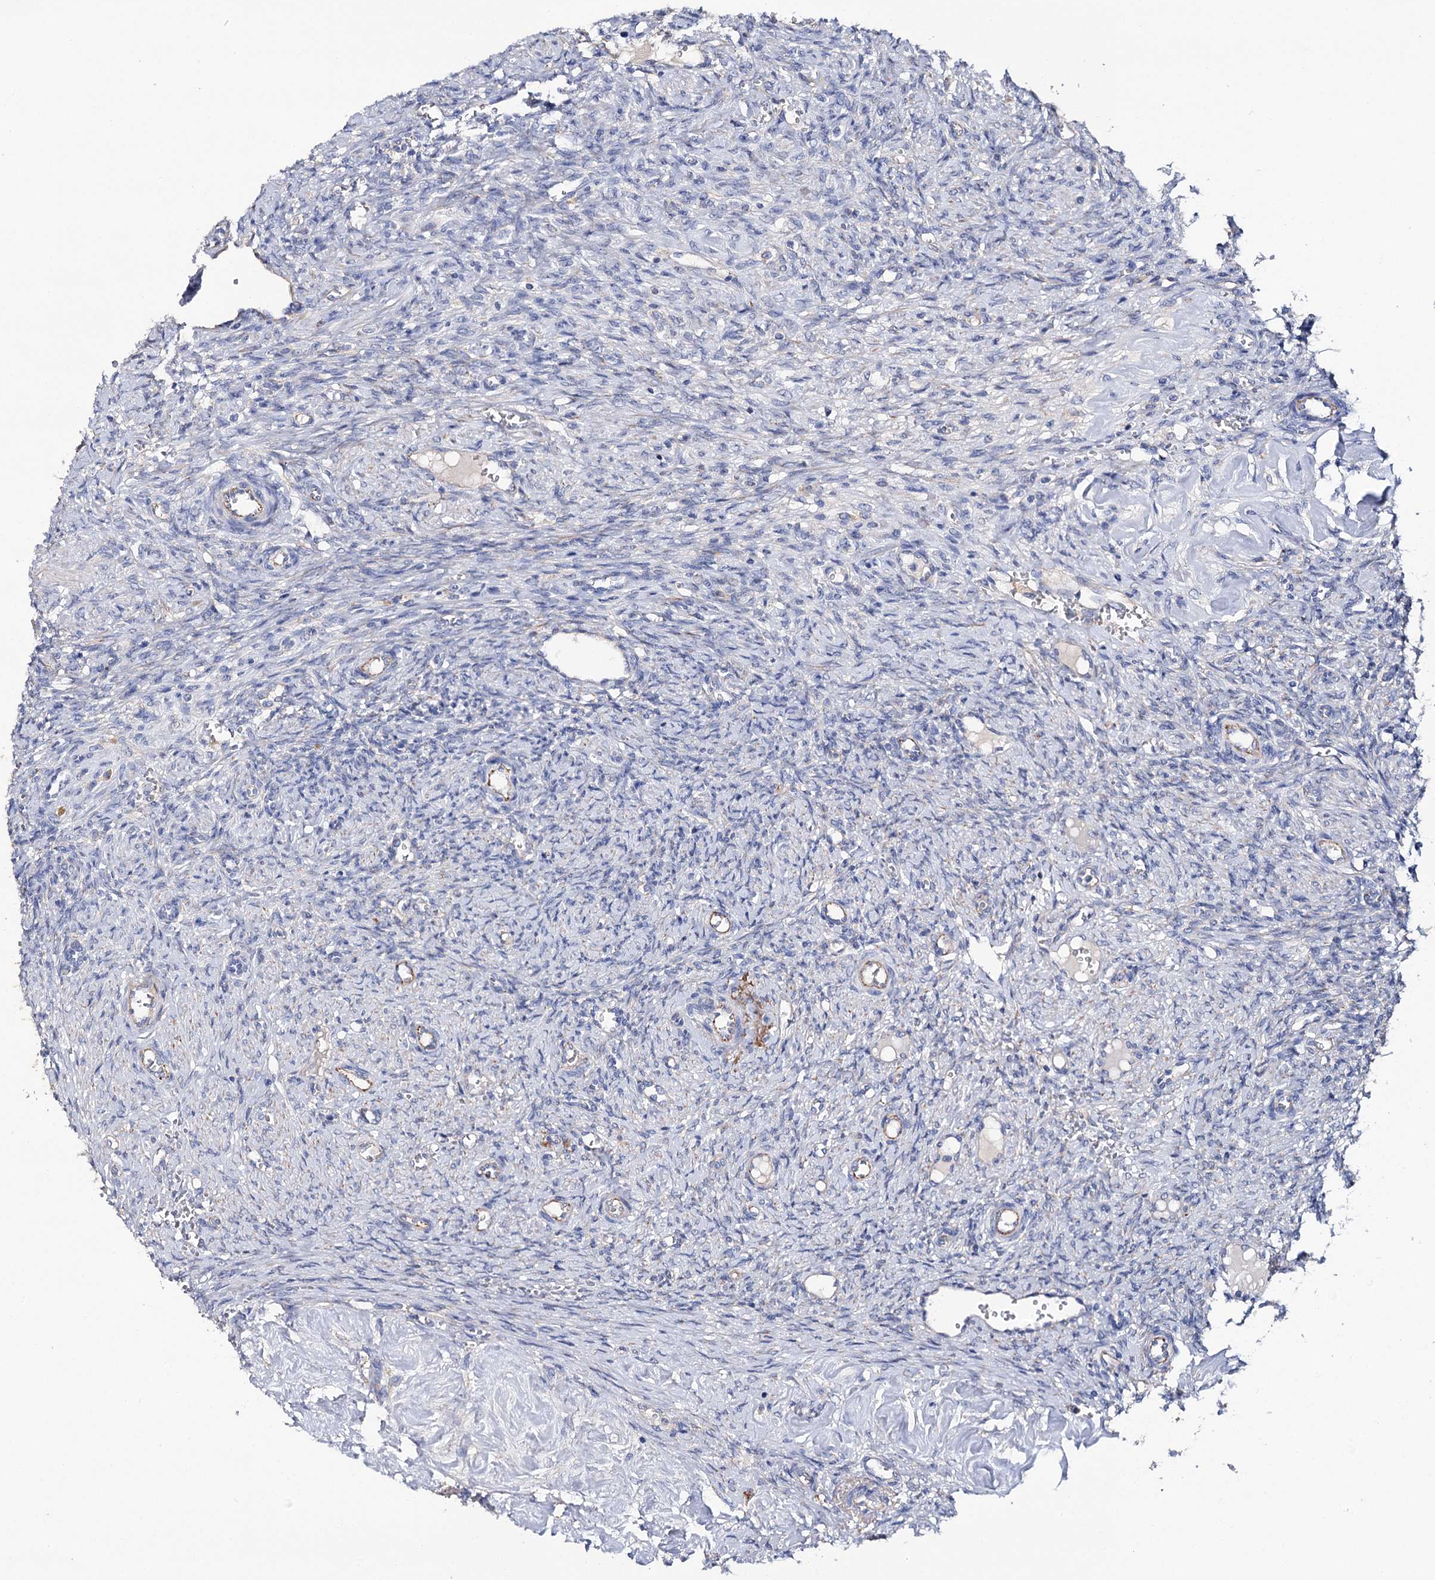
{"staining": {"intensity": "negative", "quantity": "none", "location": "none"}, "tissue": "ovary", "cell_type": "Follicle cells", "image_type": "normal", "snomed": [{"axis": "morphology", "description": "Normal tissue, NOS"}, {"axis": "topography", "description": "Ovary"}], "caption": "Immunohistochemistry (IHC) histopathology image of normal human ovary stained for a protein (brown), which shows no positivity in follicle cells.", "gene": "EPYC", "patient": {"sex": "female", "age": 41}}